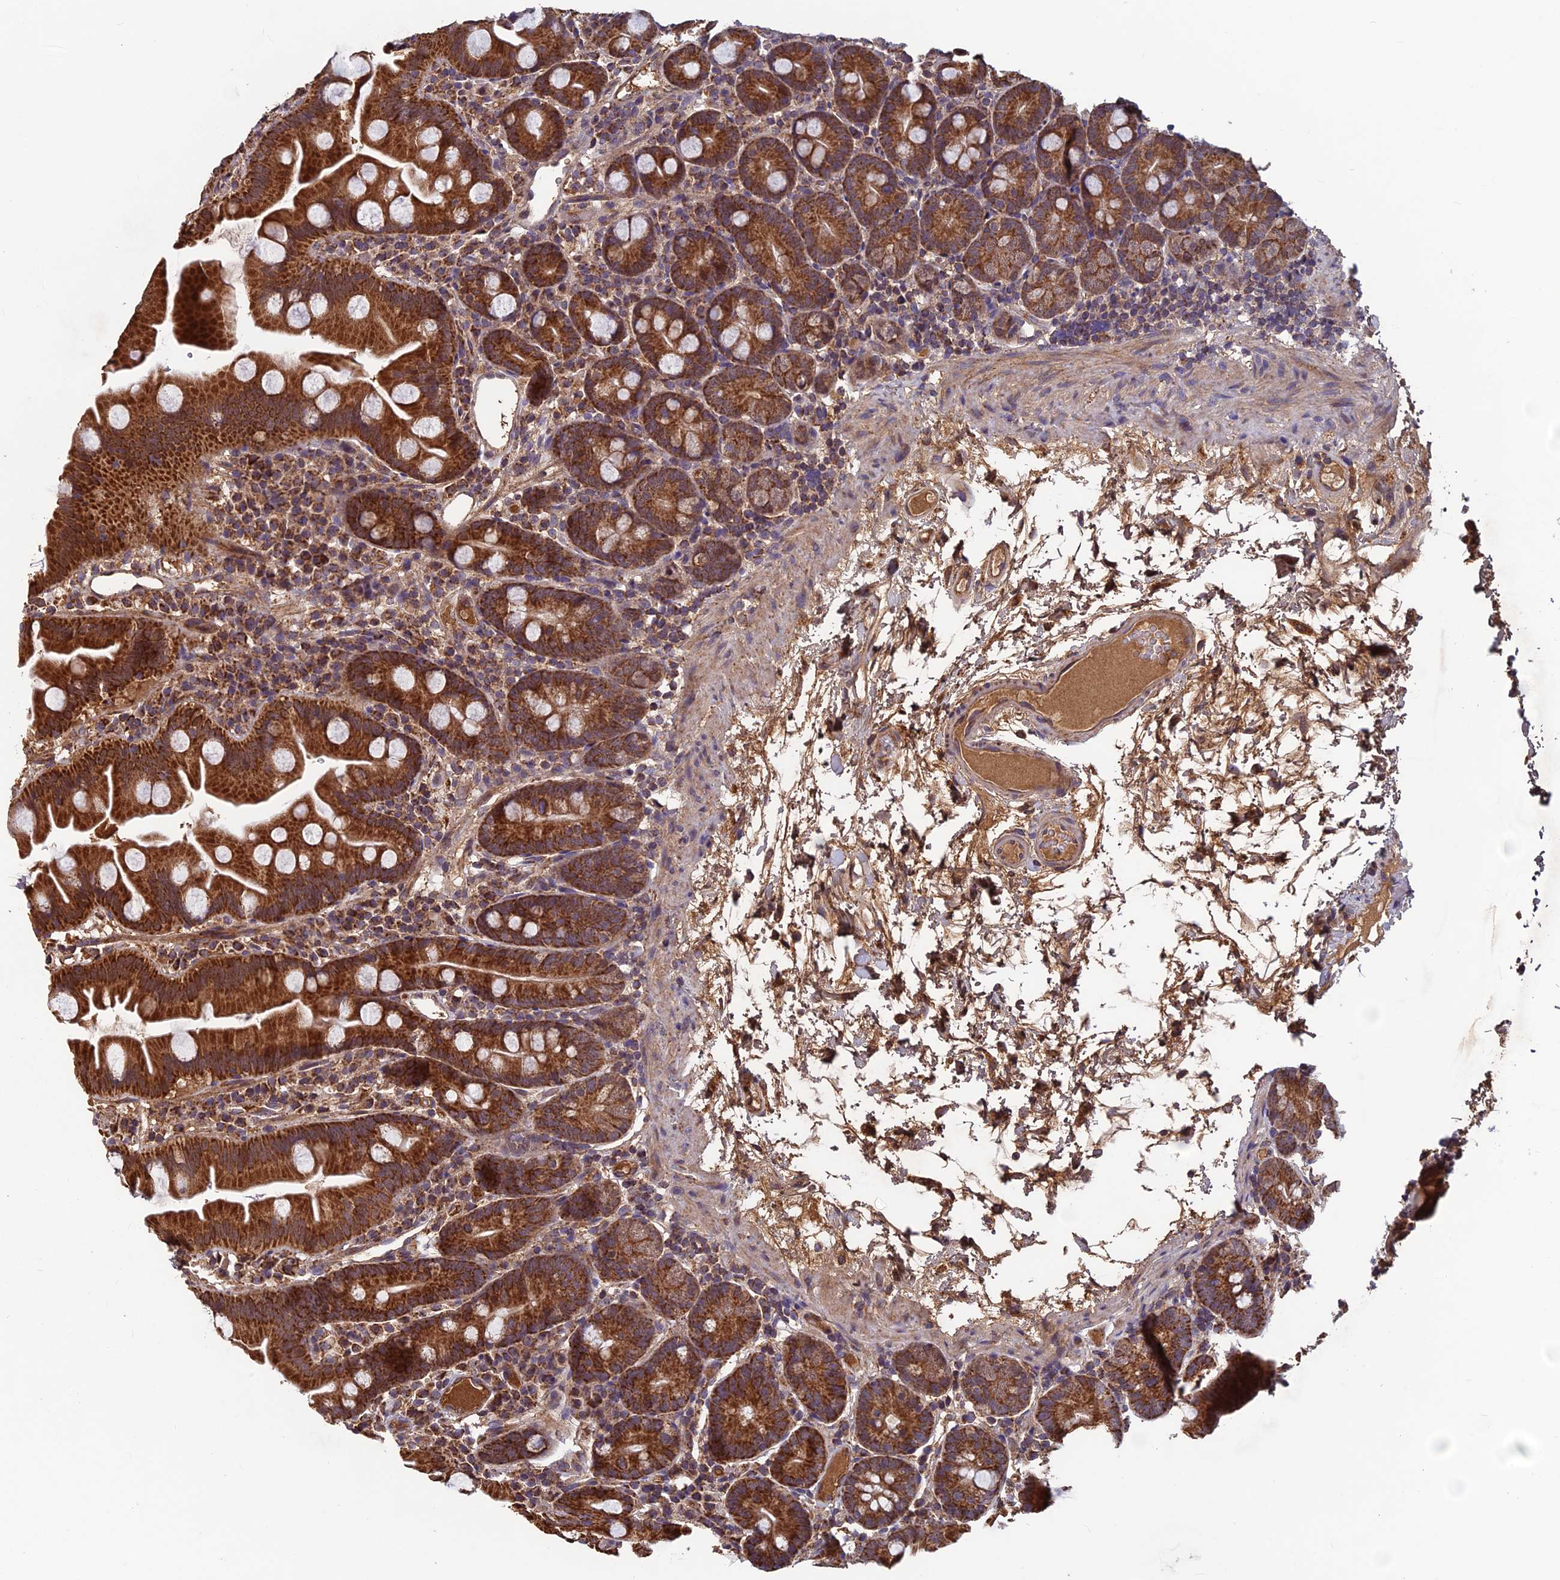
{"staining": {"intensity": "strong", "quantity": ">75%", "location": "cytoplasmic/membranous"}, "tissue": "small intestine", "cell_type": "Glandular cells", "image_type": "normal", "snomed": [{"axis": "morphology", "description": "Normal tissue, NOS"}, {"axis": "topography", "description": "Small intestine"}], "caption": "Small intestine was stained to show a protein in brown. There is high levels of strong cytoplasmic/membranous positivity in about >75% of glandular cells. Nuclei are stained in blue.", "gene": "CCDC15", "patient": {"sex": "female", "age": 68}}